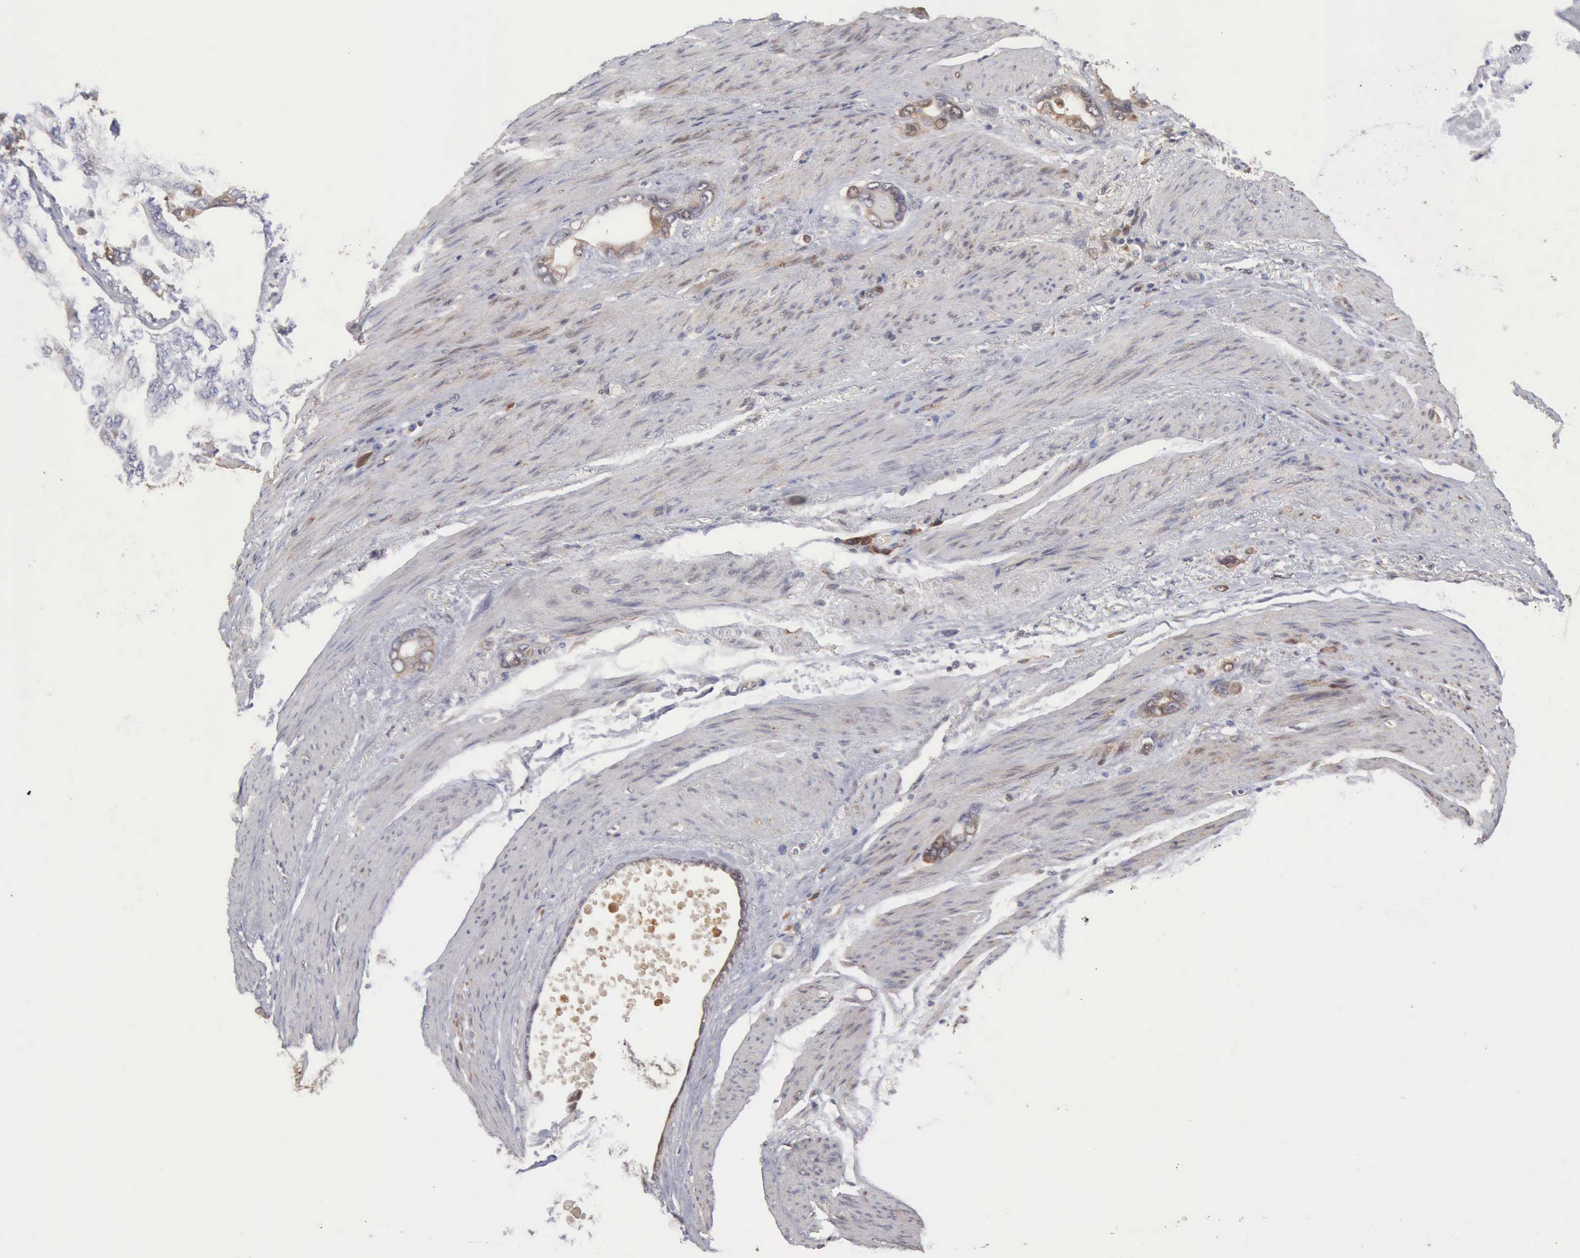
{"staining": {"intensity": "weak", "quantity": "25%-75%", "location": "cytoplasmic/membranous"}, "tissue": "stomach cancer", "cell_type": "Tumor cells", "image_type": "cancer", "snomed": [{"axis": "morphology", "description": "Adenocarcinoma, NOS"}, {"axis": "topography", "description": "Stomach"}], "caption": "Protein staining of stomach cancer tissue demonstrates weak cytoplasmic/membranous staining in about 25%-75% of tumor cells.", "gene": "APOL2", "patient": {"sex": "male", "age": 78}}